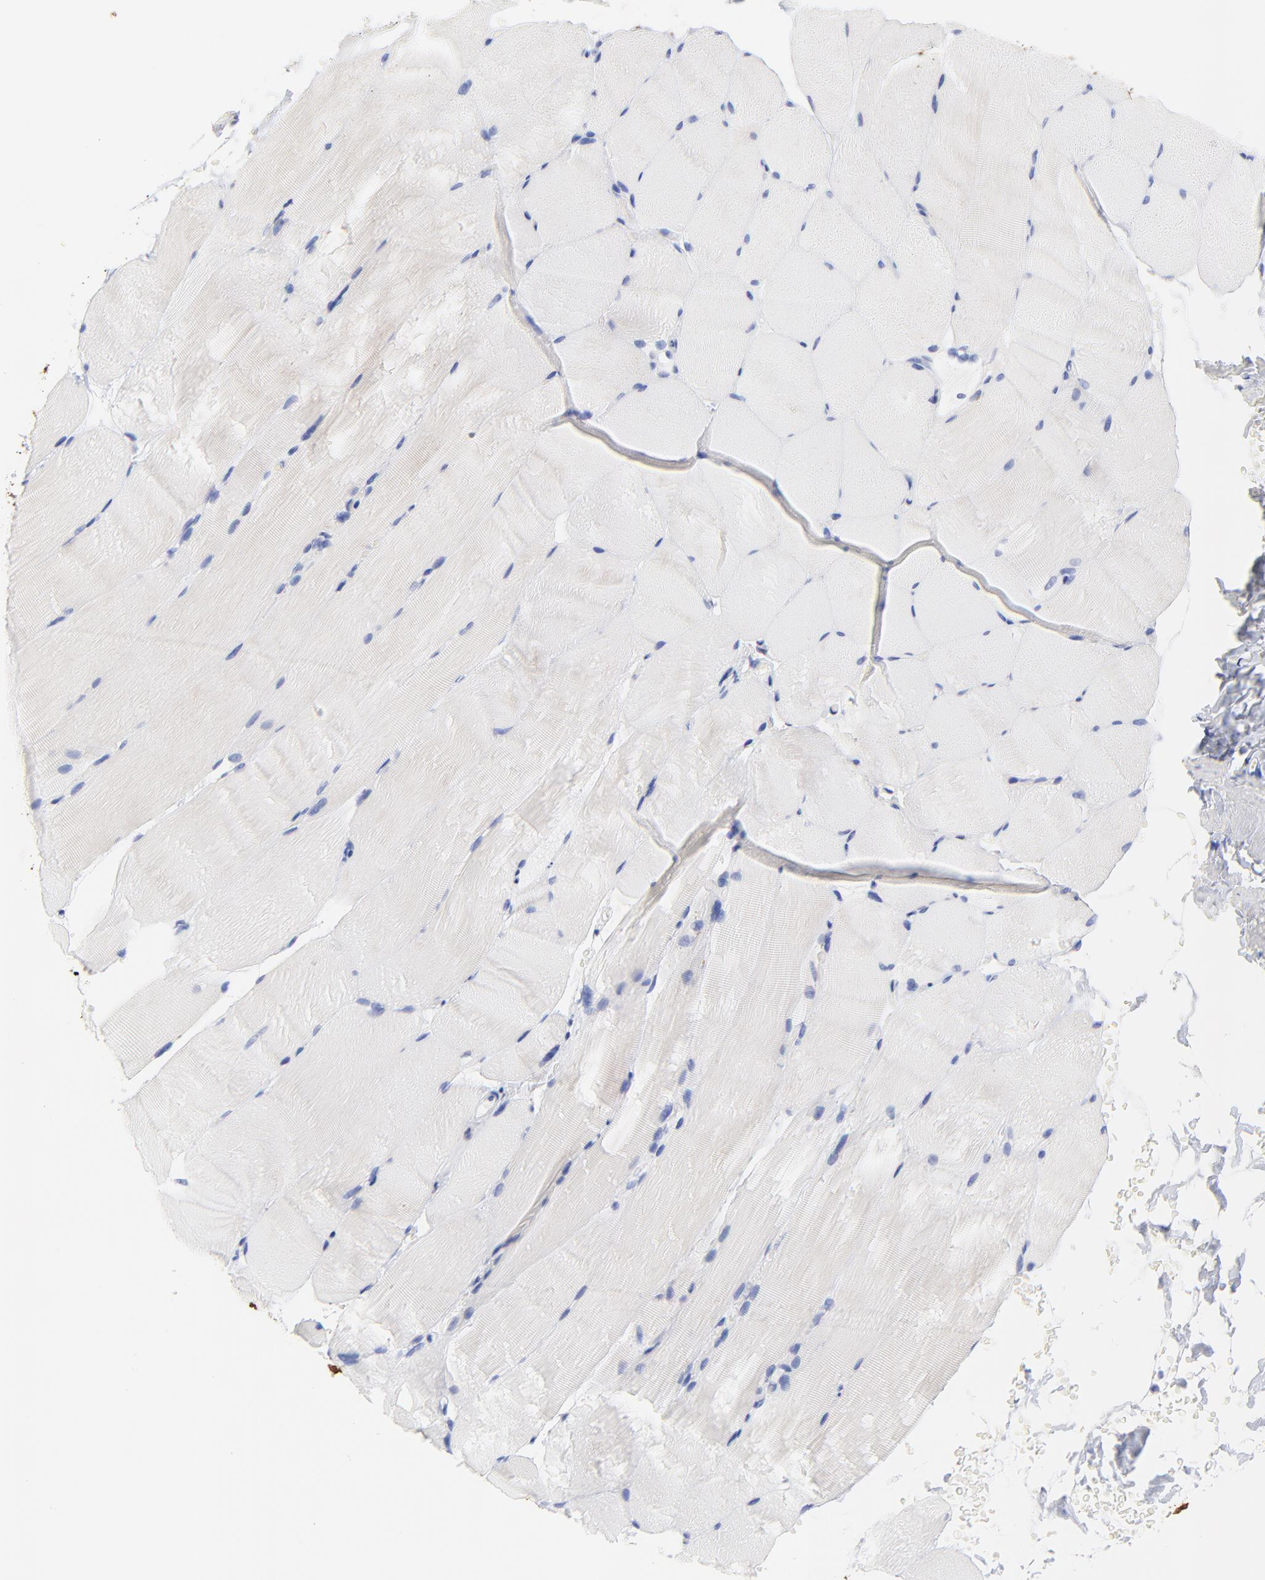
{"staining": {"intensity": "negative", "quantity": "none", "location": "none"}, "tissue": "skeletal muscle", "cell_type": "Myocytes", "image_type": "normal", "snomed": [{"axis": "morphology", "description": "Normal tissue, NOS"}, {"axis": "topography", "description": "Skeletal muscle"}, {"axis": "topography", "description": "Parathyroid gland"}], "caption": "The histopathology image displays no staining of myocytes in benign skeletal muscle.", "gene": "FBXO10", "patient": {"sex": "female", "age": 37}}